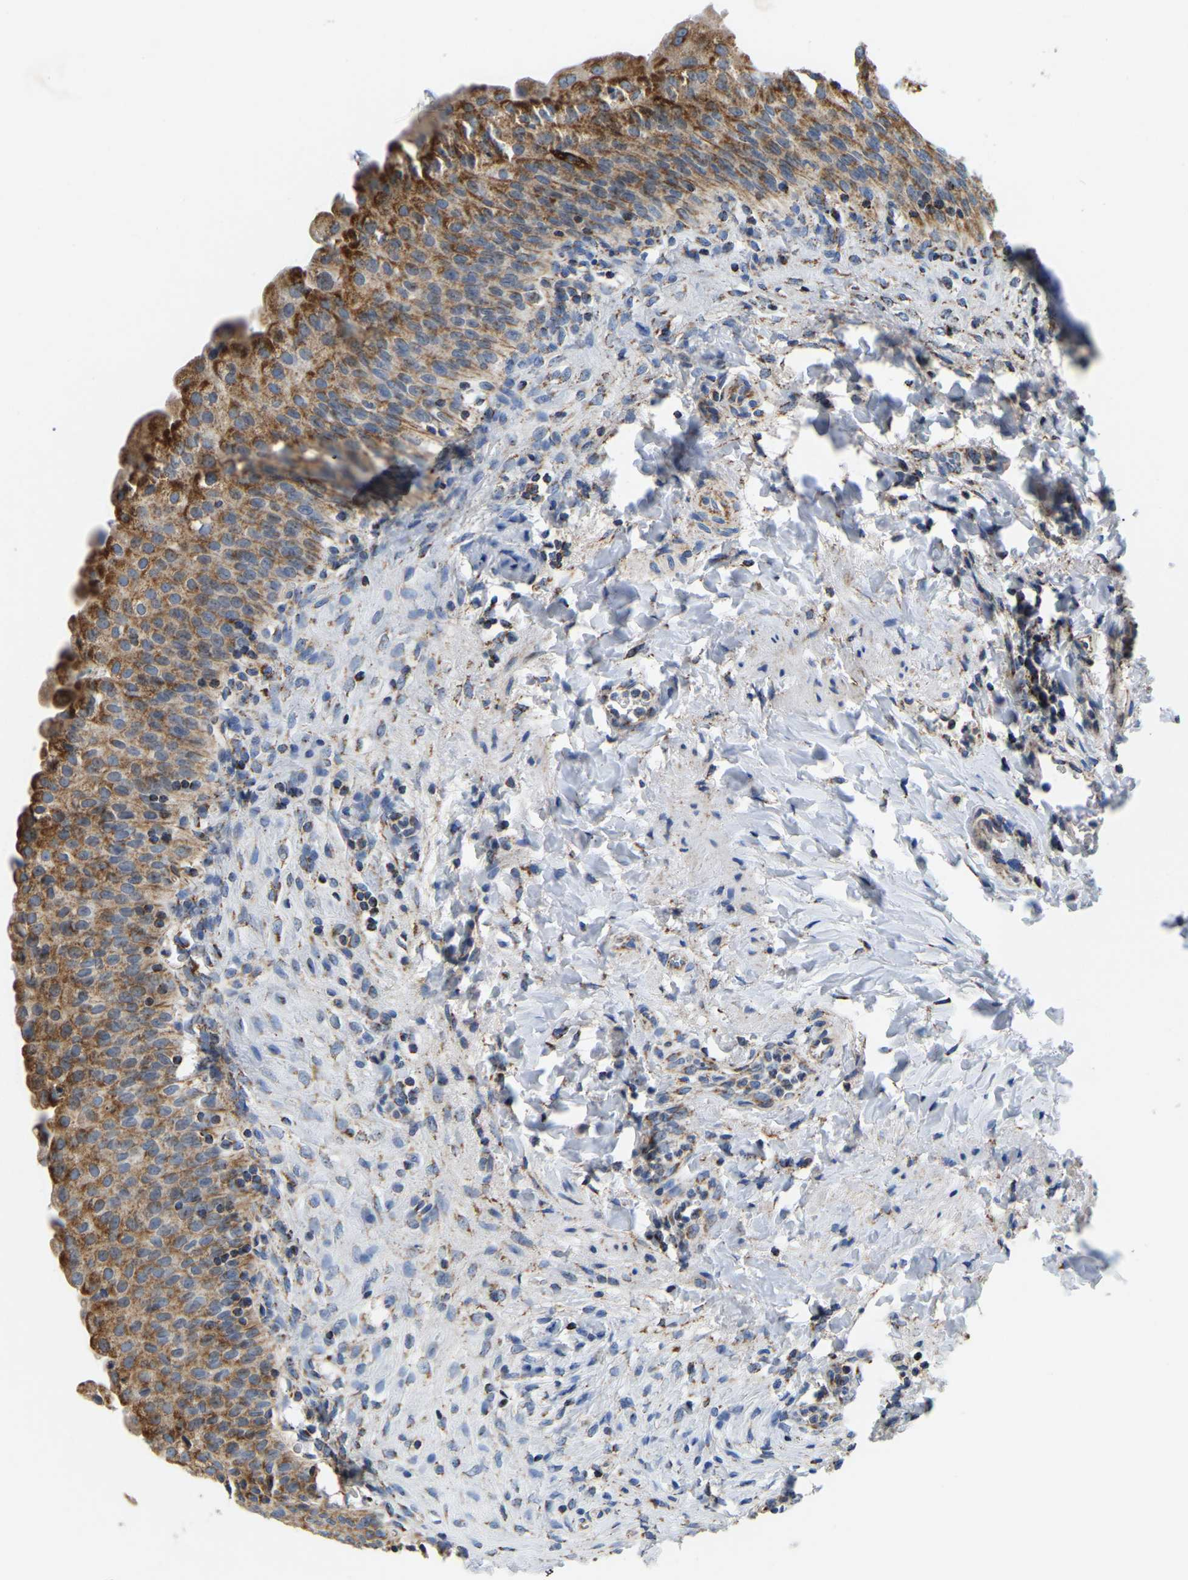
{"staining": {"intensity": "strong", "quantity": ">75%", "location": "cytoplasmic/membranous"}, "tissue": "urinary bladder", "cell_type": "Urothelial cells", "image_type": "normal", "snomed": [{"axis": "morphology", "description": "Urothelial carcinoma, High grade"}, {"axis": "topography", "description": "Urinary bladder"}], "caption": "A high amount of strong cytoplasmic/membranous expression is seen in approximately >75% of urothelial cells in benign urinary bladder.", "gene": "SFXN1", "patient": {"sex": "male", "age": 46}}